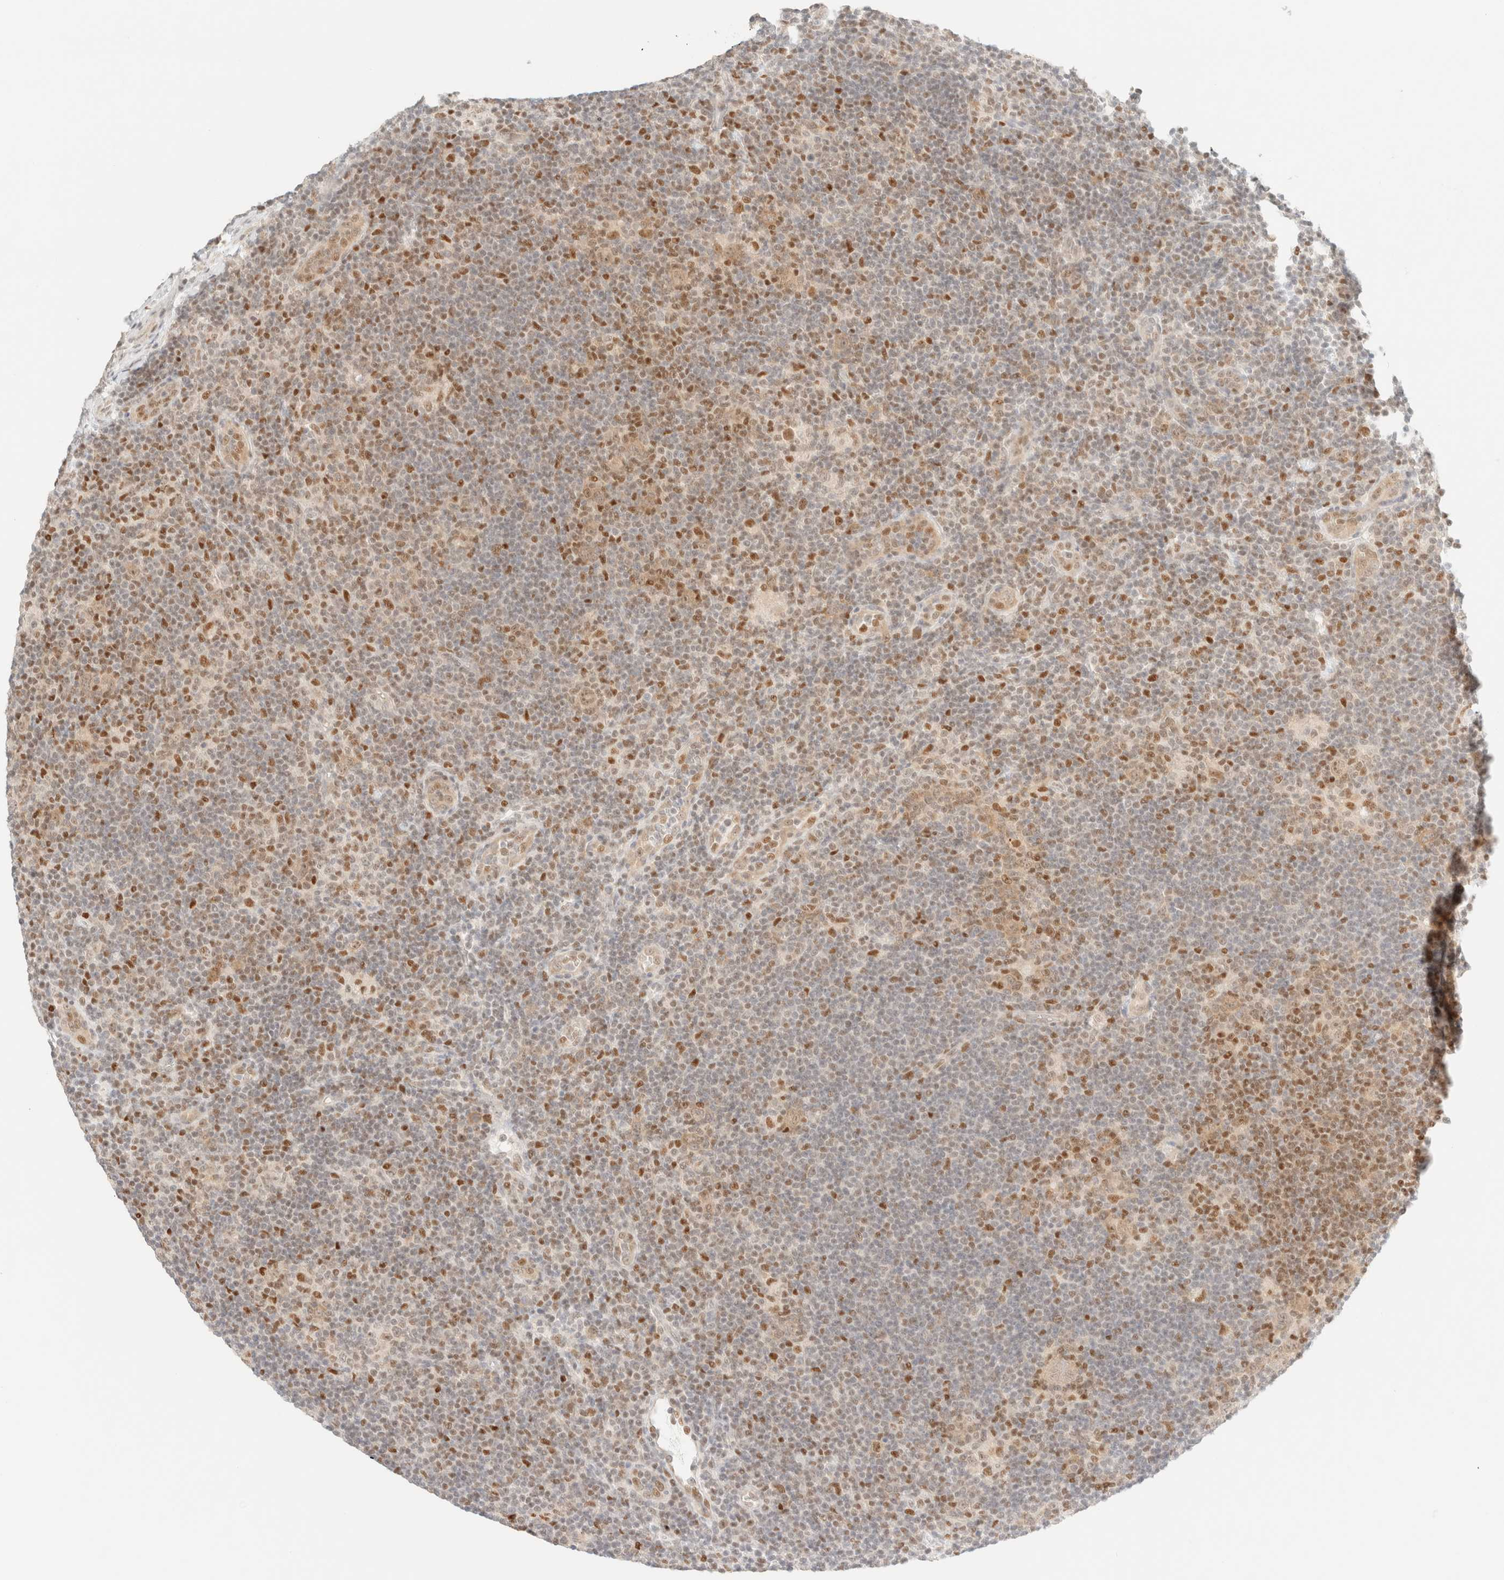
{"staining": {"intensity": "moderate", "quantity": ">75%", "location": "cytoplasmic/membranous,nuclear"}, "tissue": "lymphoma", "cell_type": "Tumor cells", "image_type": "cancer", "snomed": [{"axis": "morphology", "description": "Hodgkin's disease, NOS"}, {"axis": "topography", "description": "Lymph node"}], "caption": "This is an image of immunohistochemistry (IHC) staining of lymphoma, which shows moderate staining in the cytoplasmic/membranous and nuclear of tumor cells.", "gene": "TSR1", "patient": {"sex": "female", "age": 57}}